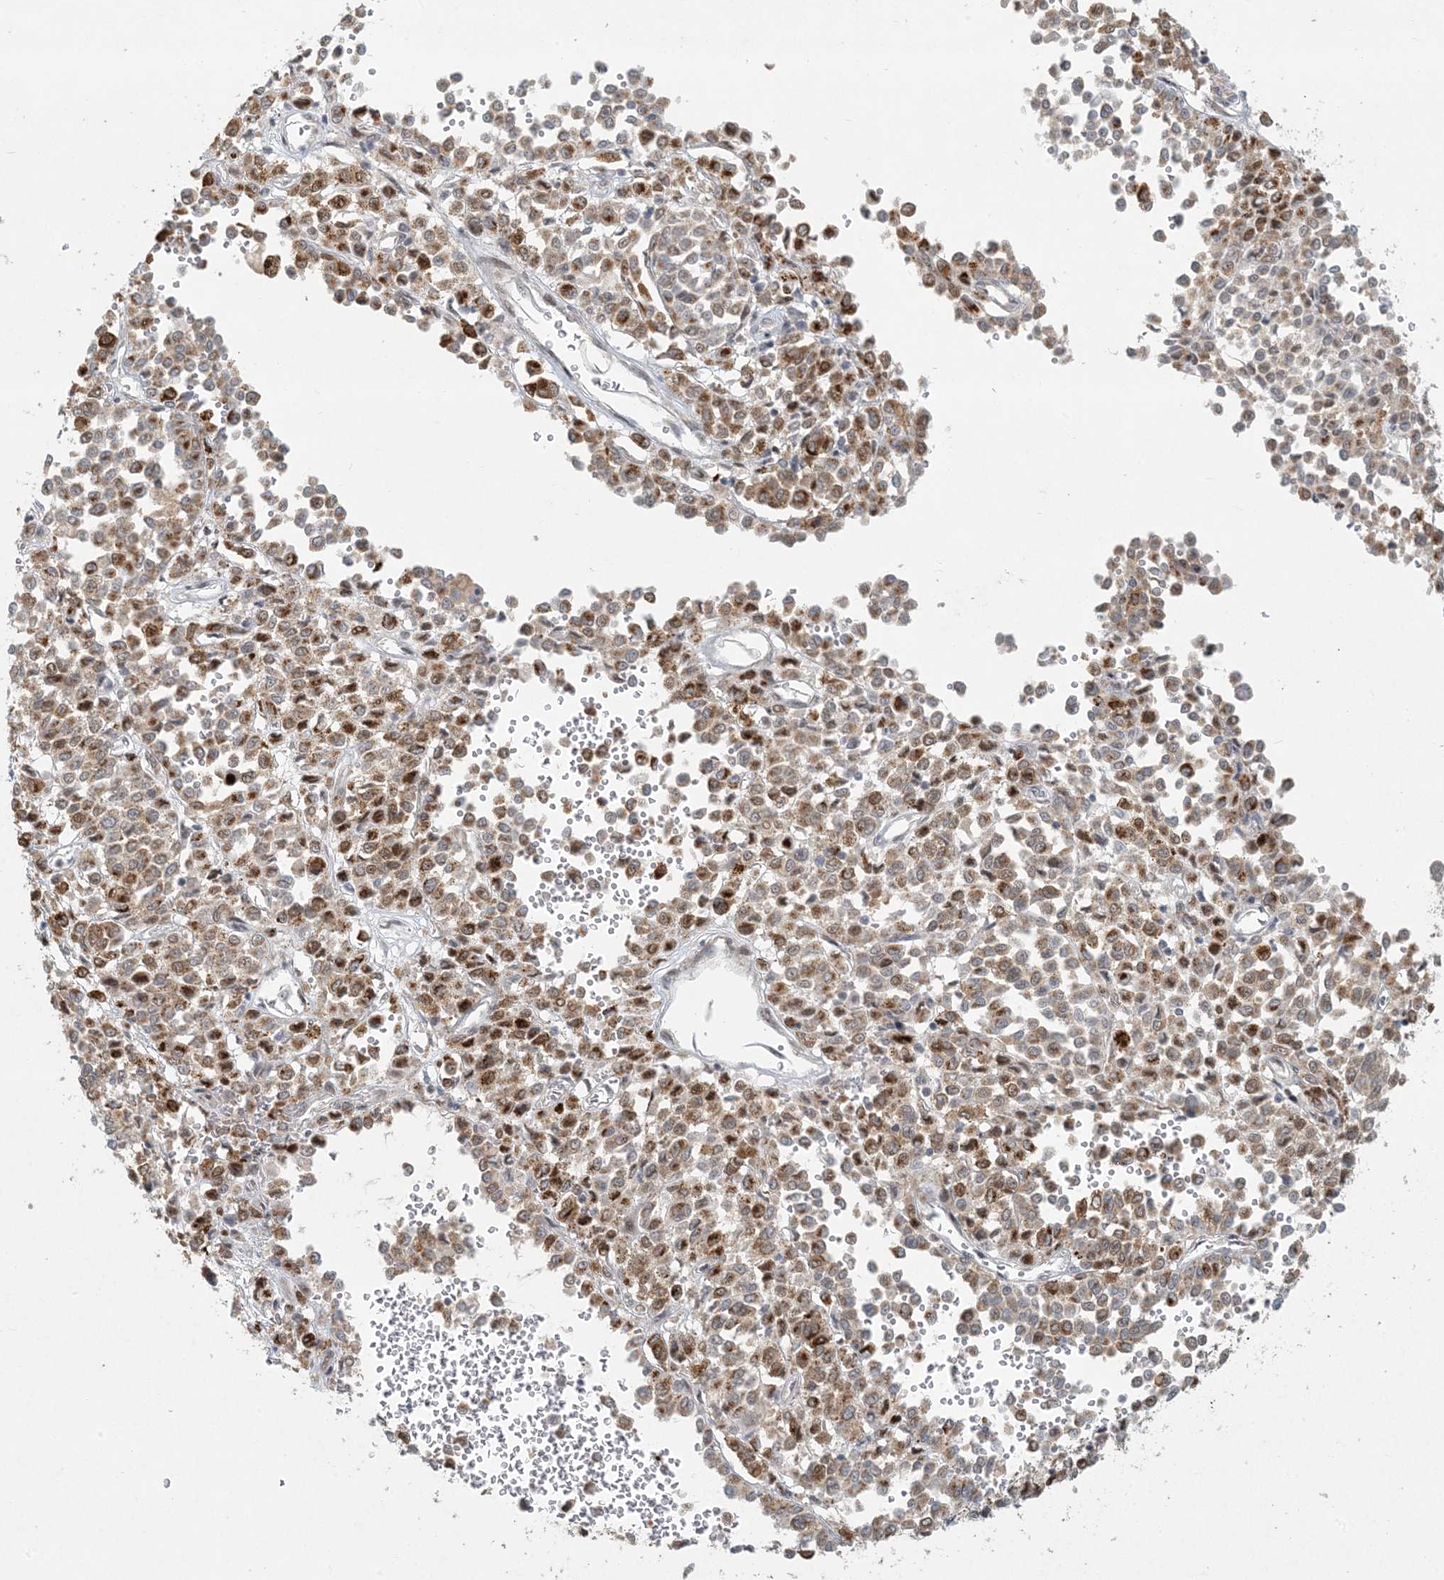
{"staining": {"intensity": "moderate", "quantity": "25%-75%", "location": "cytoplasmic/membranous,nuclear"}, "tissue": "melanoma", "cell_type": "Tumor cells", "image_type": "cancer", "snomed": [{"axis": "morphology", "description": "Malignant melanoma, Metastatic site"}, {"axis": "topography", "description": "Pancreas"}], "caption": "This photomicrograph demonstrates melanoma stained with immunohistochemistry to label a protein in brown. The cytoplasmic/membranous and nuclear of tumor cells show moderate positivity for the protein. Nuclei are counter-stained blue.", "gene": "BCORL1", "patient": {"sex": "female", "age": 30}}